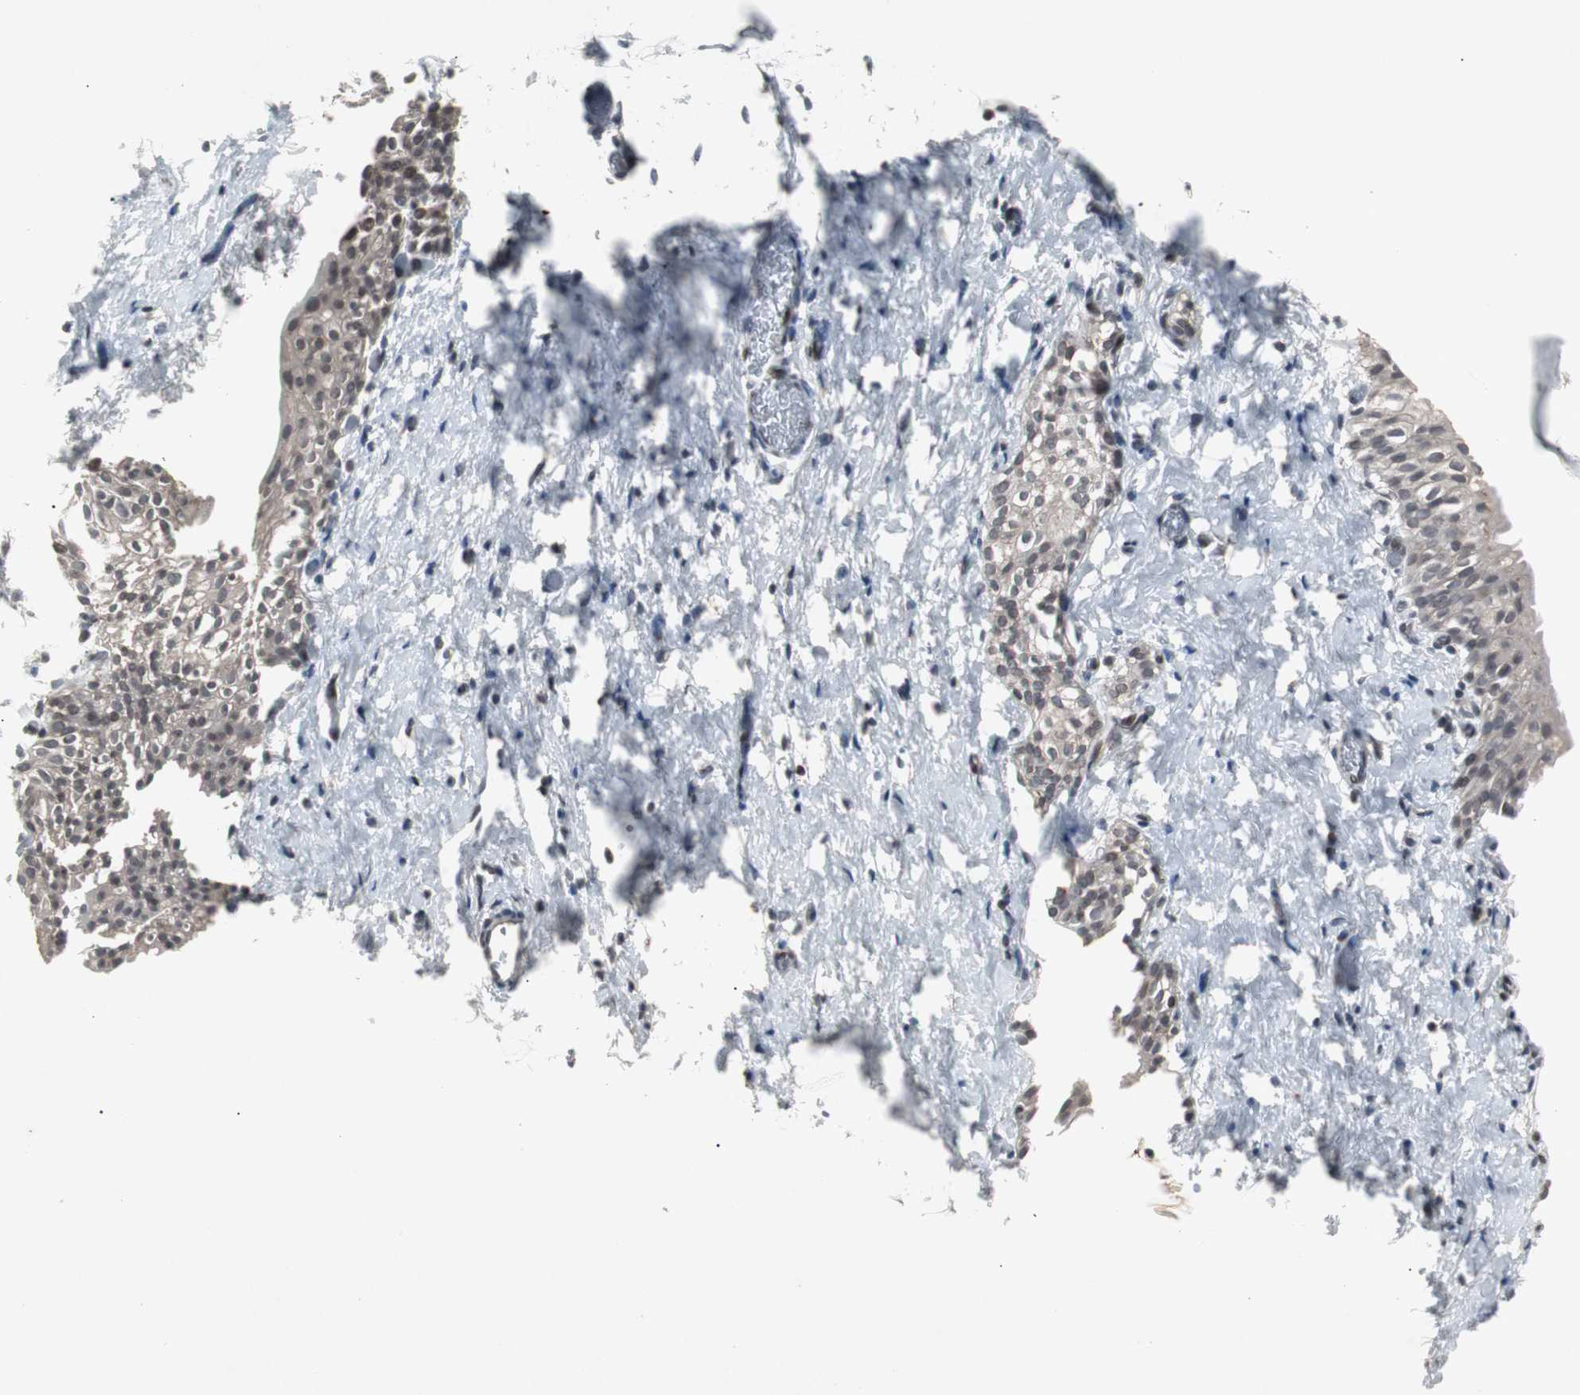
{"staining": {"intensity": "negative", "quantity": "none", "location": "none"}, "tissue": "smooth muscle", "cell_type": "Smooth muscle cells", "image_type": "normal", "snomed": [{"axis": "morphology", "description": "Normal tissue, NOS"}, {"axis": "topography", "description": "Smooth muscle"}], "caption": "High magnification brightfield microscopy of unremarkable smooth muscle stained with DAB (brown) and counterstained with hematoxylin (blue): smooth muscle cells show no significant positivity. Nuclei are stained in blue.", "gene": "ZNF396", "patient": {"sex": "male", "age": 16}}